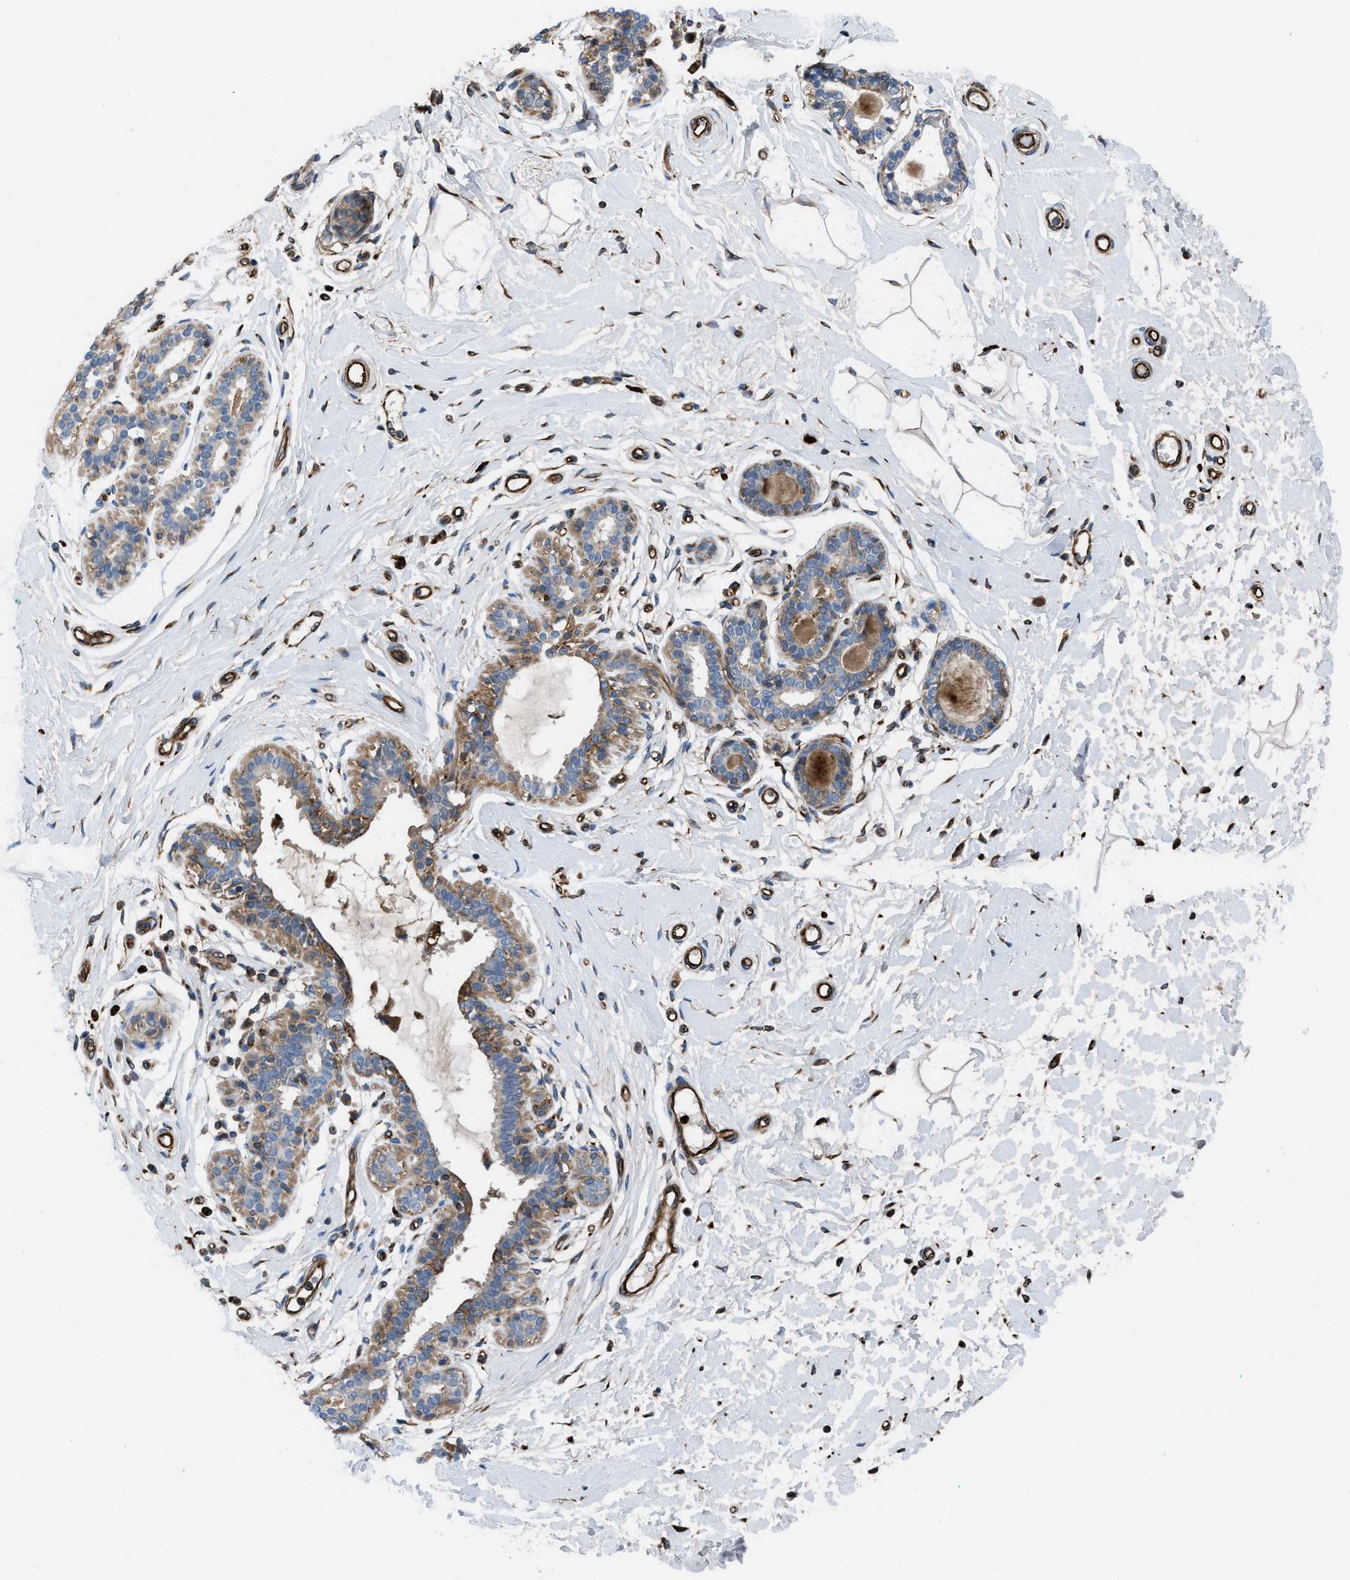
{"staining": {"intensity": "negative", "quantity": "none", "location": "none"}, "tissue": "breast", "cell_type": "Adipocytes", "image_type": "normal", "snomed": [{"axis": "morphology", "description": "Normal tissue, NOS"}, {"axis": "morphology", "description": "Lobular carcinoma"}, {"axis": "topography", "description": "Breast"}], "caption": "Adipocytes show no significant staining in normal breast. (DAB (3,3'-diaminobenzidine) IHC with hematoxylin counter stain).", "gene": "SLC6A9", "patient": {"sex": "female", "age": 59}}